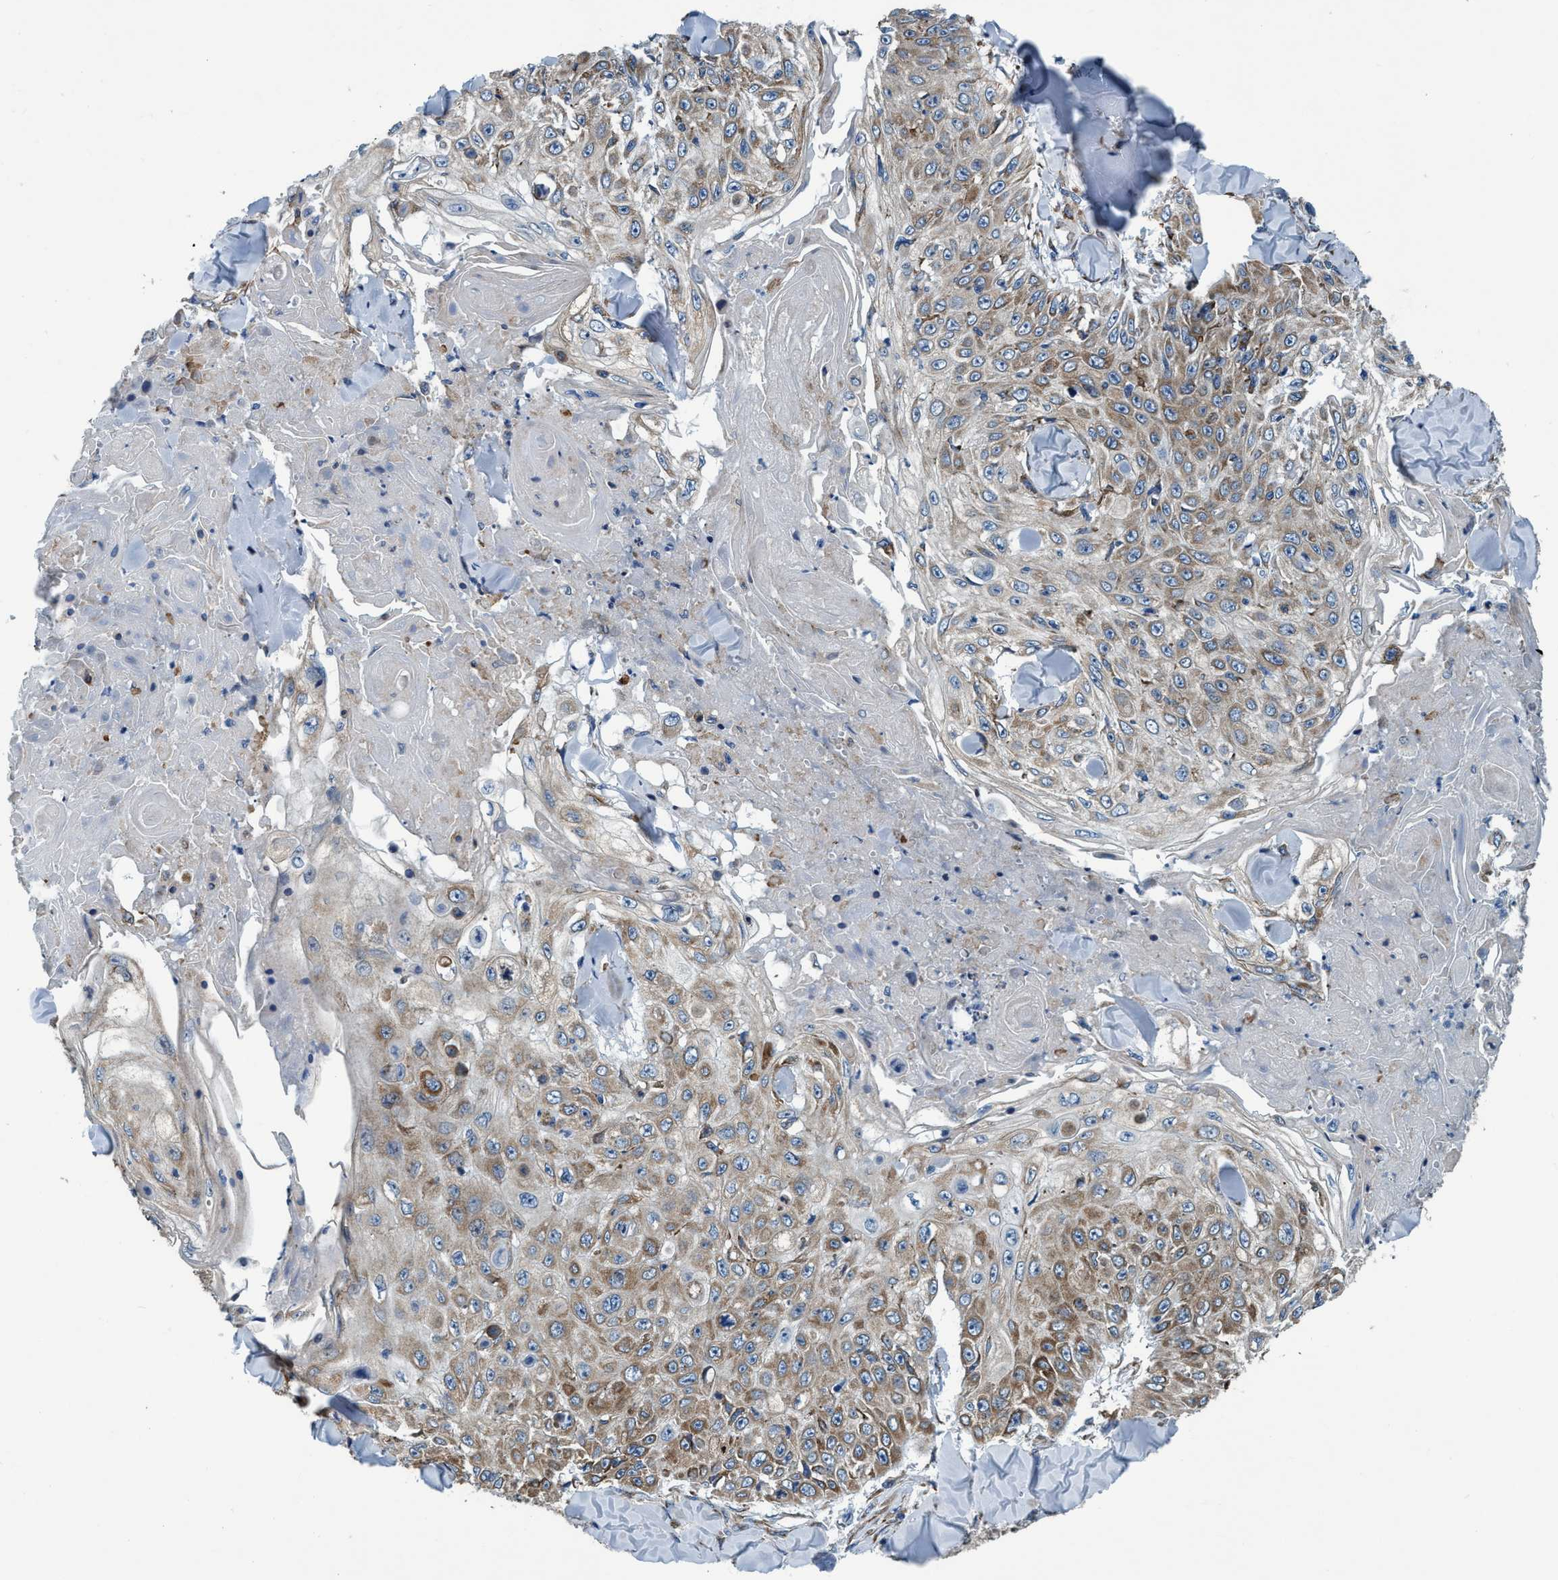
{"staining": {"intensity": "moderate", "quantity": "25%-75%", "location": "cytoplasmic/membranous"}, "tissue": "skin cancer", "cell_type": "Tumor cells", "image_type": "cancer", "snomed": [{"axis": "morphology", "description": "Squamous cell carcinoma, NOS"}, {"axis": "topography", "description": "Skin"}], "caption": "The image shows staining of squamous cell carcinoma (skin), revealing moderate cytoplasmic/membranous protein positivity (brown color) within tumor cells.", "gene": "ARMC9", "patient": {"sex": "male", "age": 86}}